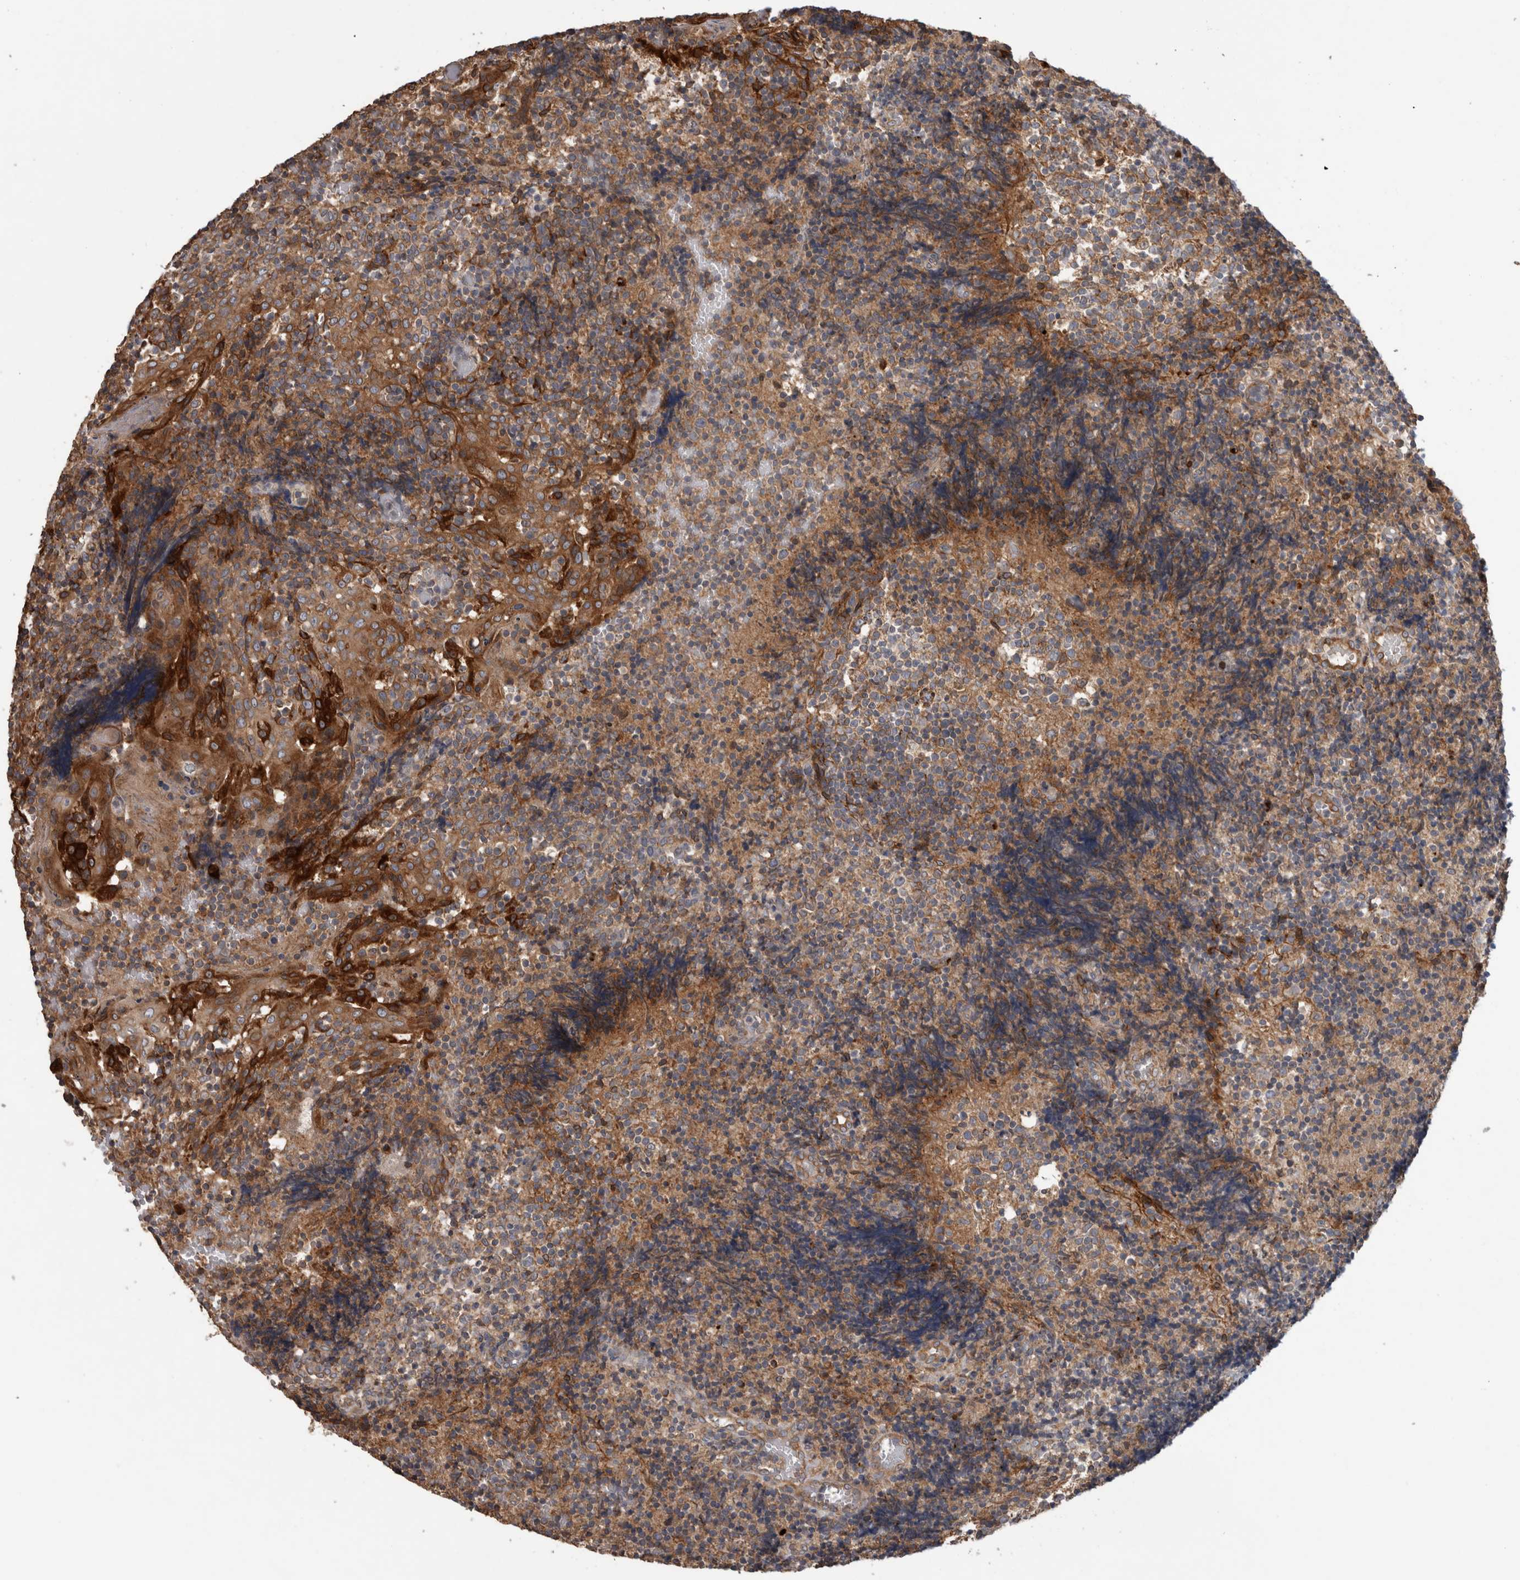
{"staining": {"intensity": "weak", "quantity": ">75%", "location": "cytoplasmic/membranous"}, "tissue": "tonsil", "cell_type": "Germinal center cells", "image_type": "normal", "snomed": [{"axis": "morphology", "description": "Normal tissue, NOS"}, {"axis": "topography", "description": "Tonsil"}], "caption": "IHC (DAB (3,3'-diaminobenzidine)) staining of benign tonsil displays weak cytoplasmic/membranous protein staining in approximately >75% of germinal center cells. The protein of interest is stained brown, and the nuclei are stained in blue (DAB IHC with brightfield microscopy, high magnification).", "gene": "TARBP1", "patient": {"sex": "female", "age": 19}}